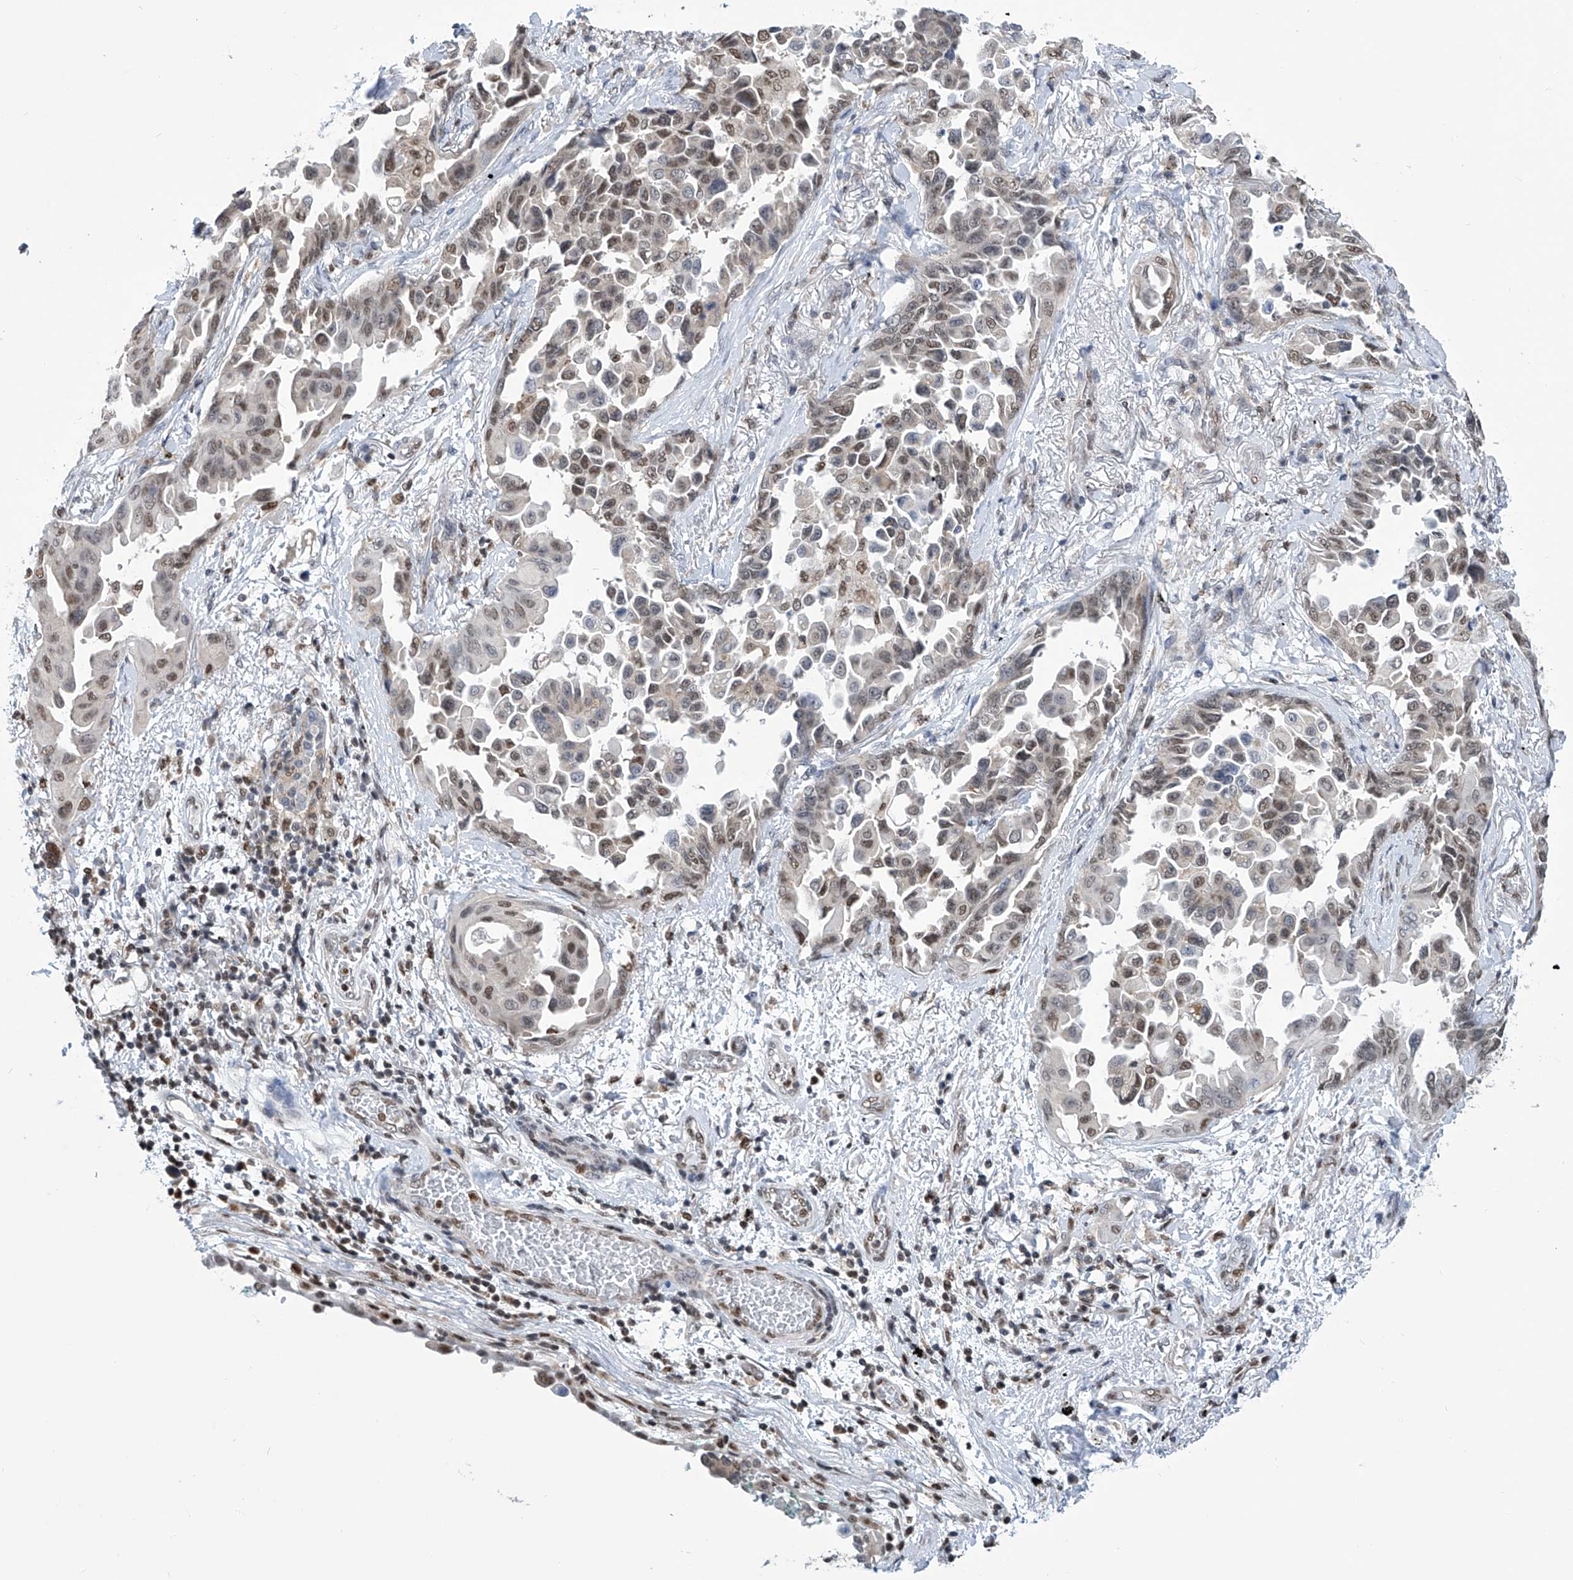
{"staining": {"intensity": "moderate", "quantity": "25%-75%", "location": "nuclear"}, "tissue": "lung cancer", "cell_type": "Tumor cells", "image_type": "cancer", "snomed": [{"axis": "morphology", "description": "Adenocarcinoma, NOS"}, {"axis": "topography", "description": "Lung"}], "caption": "Immunohistochemical staining of human lung cancer reveals moderate nuclear protein staining in approximately 25%-75% of tumor cells. (DAB = brown stain, brightfield microscopy at high magnification).", "gene": "SREBF2", "patient": {"sex": "female", "age": 67}}